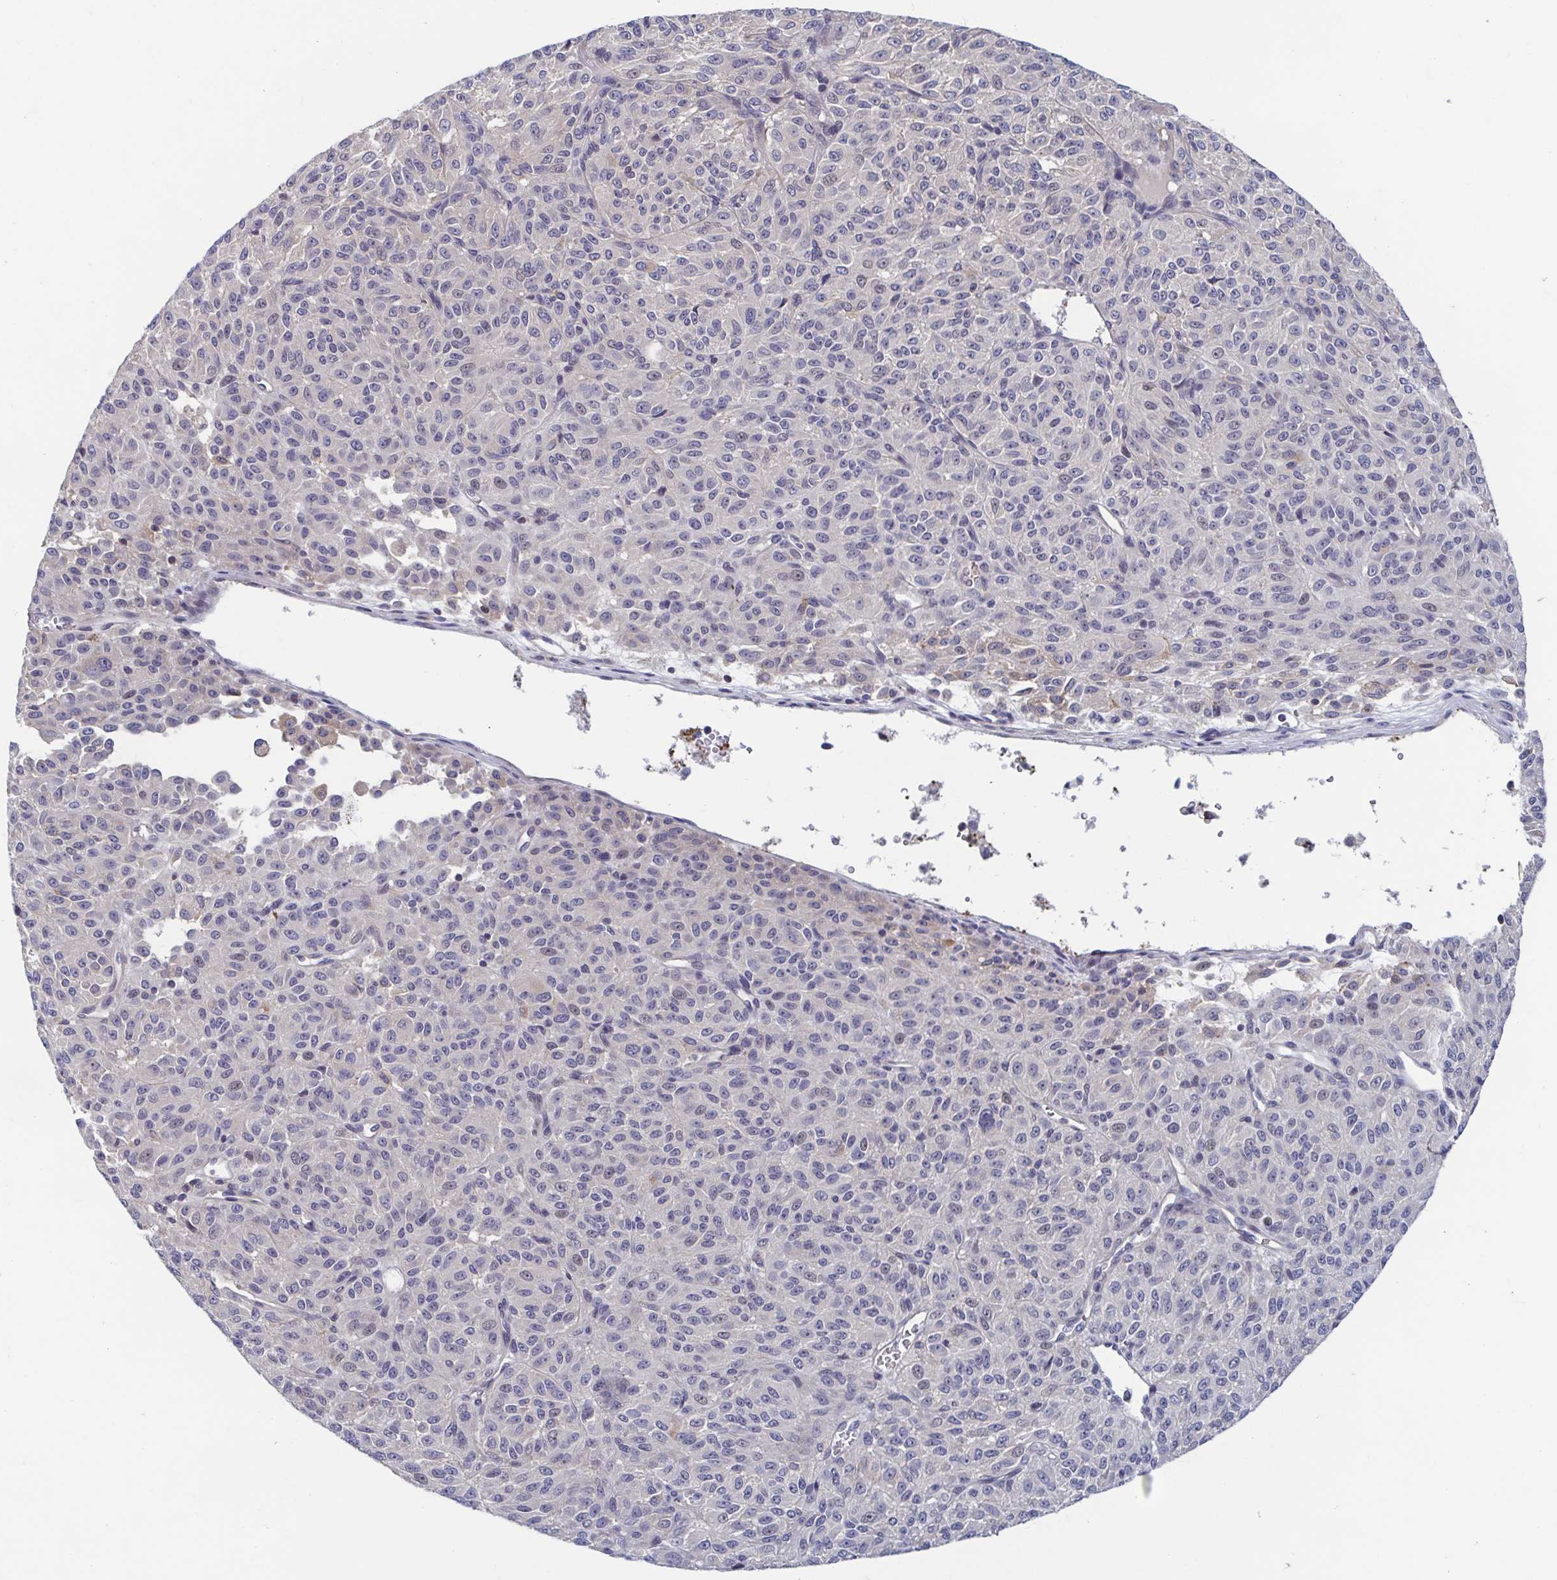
{"staining": {"intensity": "negative", "quantity": "none", "location": "none"}, "tissue": "melanoma", "cell_type": "Tumor cells", "image_type": "cancer", "snomed": [{"axis": "morphology", "description": "Malignant melanoma, Metastatic site"}, {"axis": "topography", "description": "Brain"}], "caption": "Immunohistochemistry (IHC) of melanoma demonstrates no positivity in tumor cells.", "gene": "LRRC38", "patient": {"sex": "female", "age": 56}}